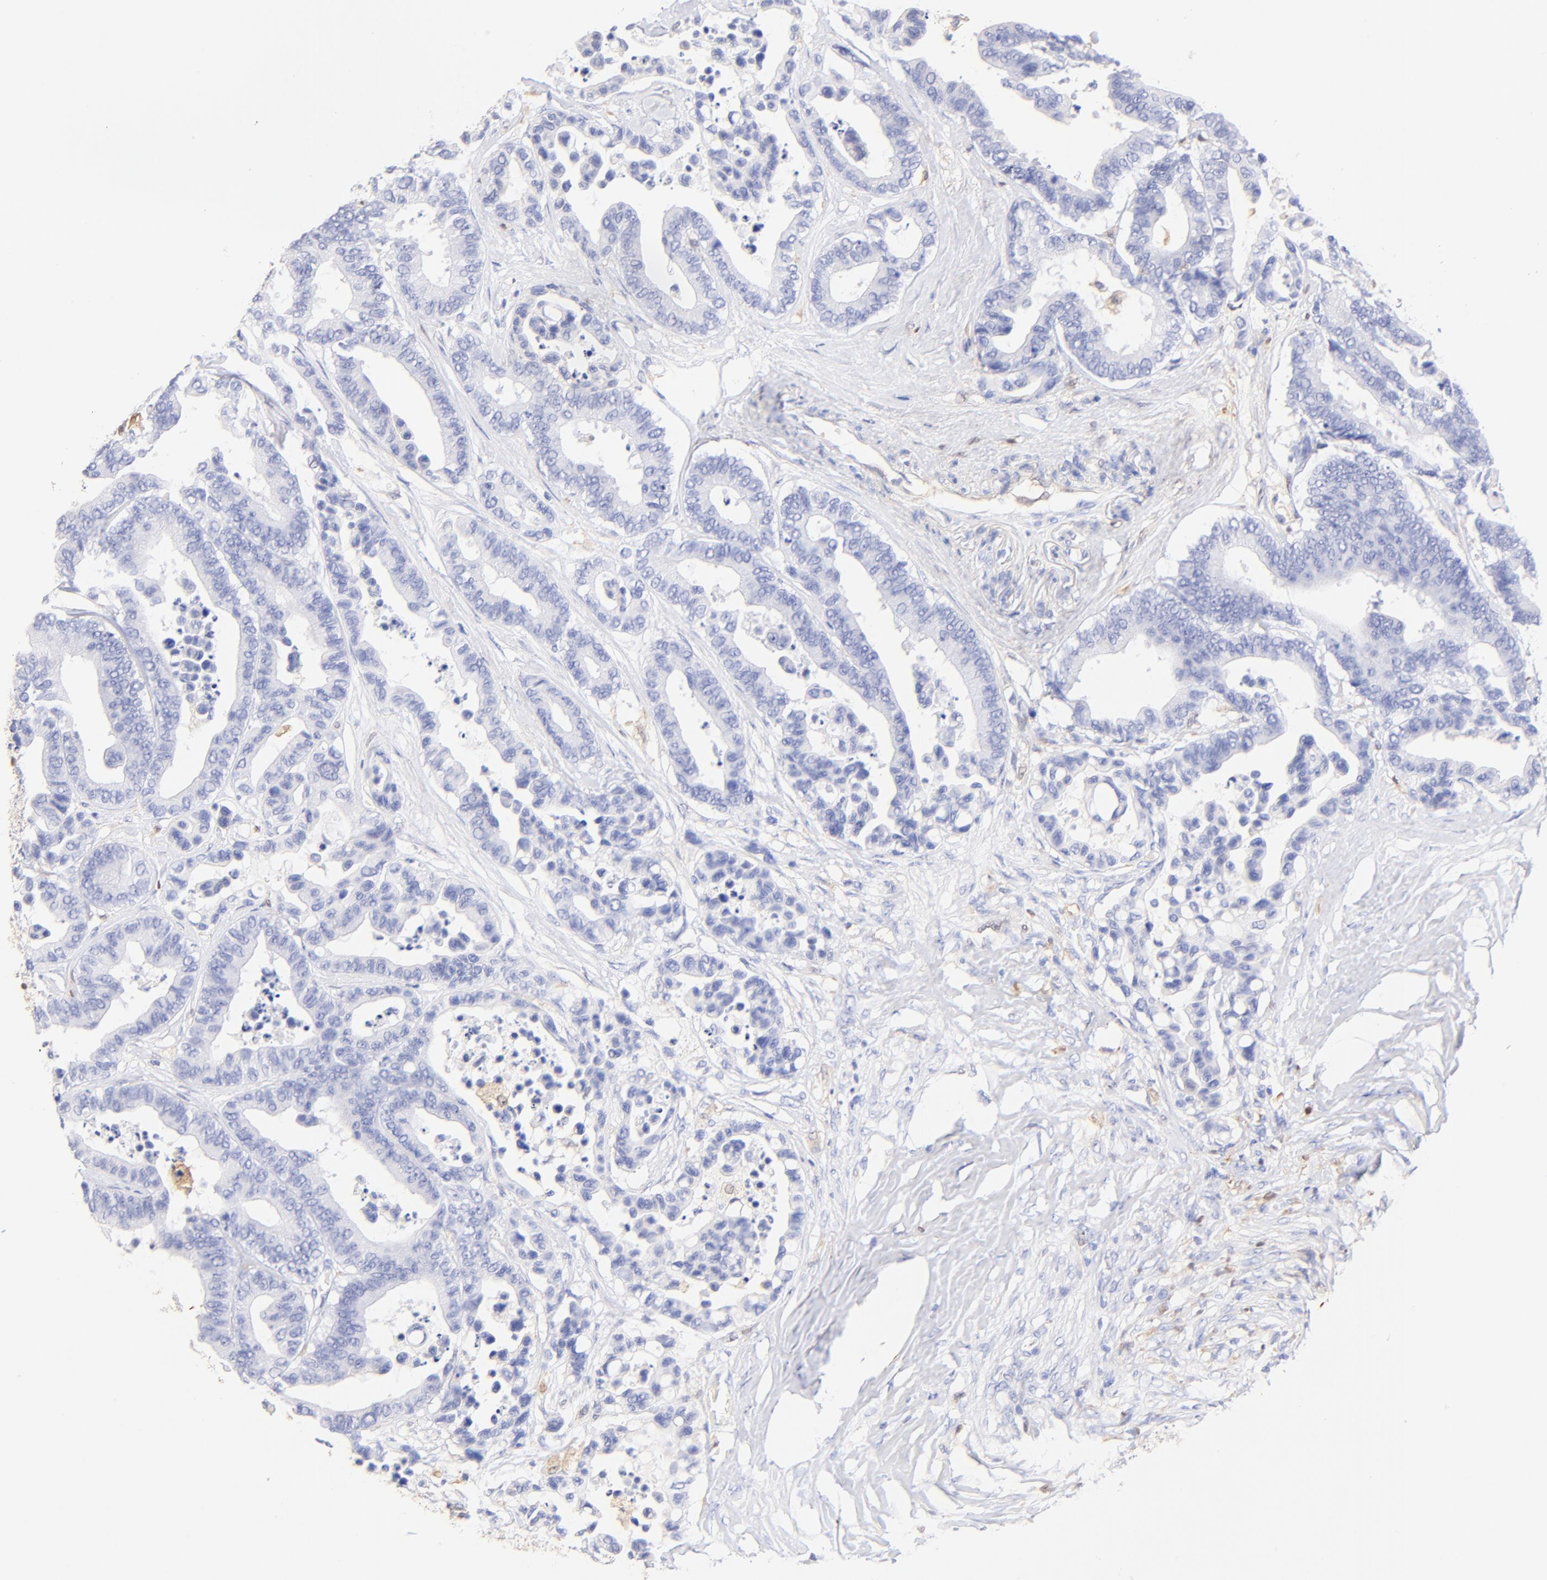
{"staining": {"intensity": "negative", "quantity": "none", "location": "none"}, "tissue": "colorectal cancer", "cell_type": "Tumor cells", "image_type": "cancer", "snomed": [{"axis": "morphology", "description": "Adenocarcinoma, NOS"}, {"axis": "topography", "description": "Colon"}], "caption": "DAB immunohistochemical staining of colorectal cancer (adenocarcinoma) exhibits no significant expression in tumor cells.", "gene": "ALDH1A1", "patient": {"sex": "male", "age": 82}}